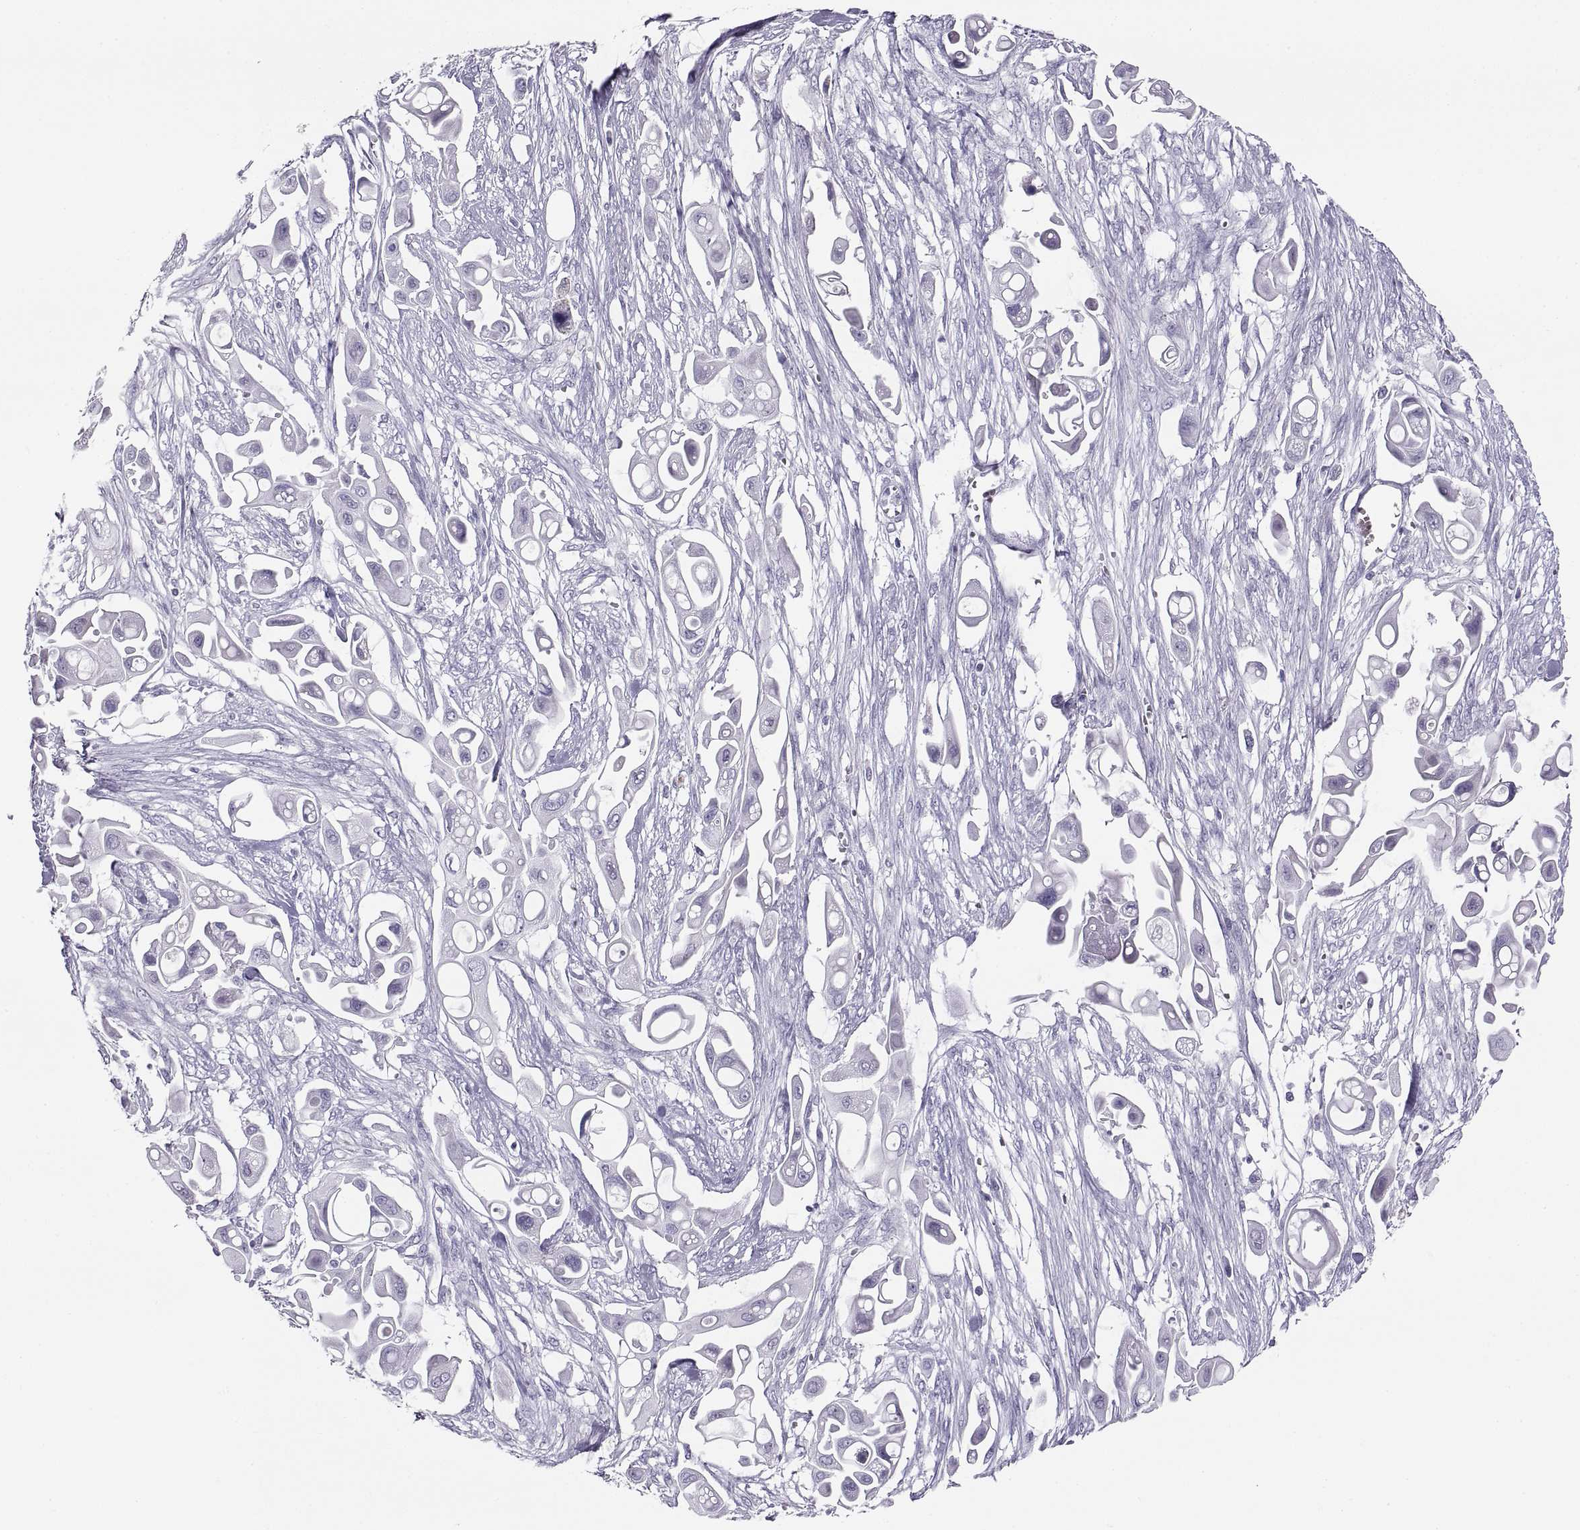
{"staining": {"intensity": "negative", "quantity": "none", "location": "none"}, "tissue": "pancreatic cancer", "cell_type": "Tumor cells", "image_type": "cancer", "snomed": [{"axis": "morphology", "description": "Adenocarcinoma, NOS"}, {"axis": "topography", "description": "Pancreas"}], "caption": "A high-resolution photomicrograph shows immunohistochemistry (IHC) staining of pancreatic cancer, which displays no significant staining in tumor cells.", "gene": "SEMG1", "patient": {"sex": "male", "age": 50}}